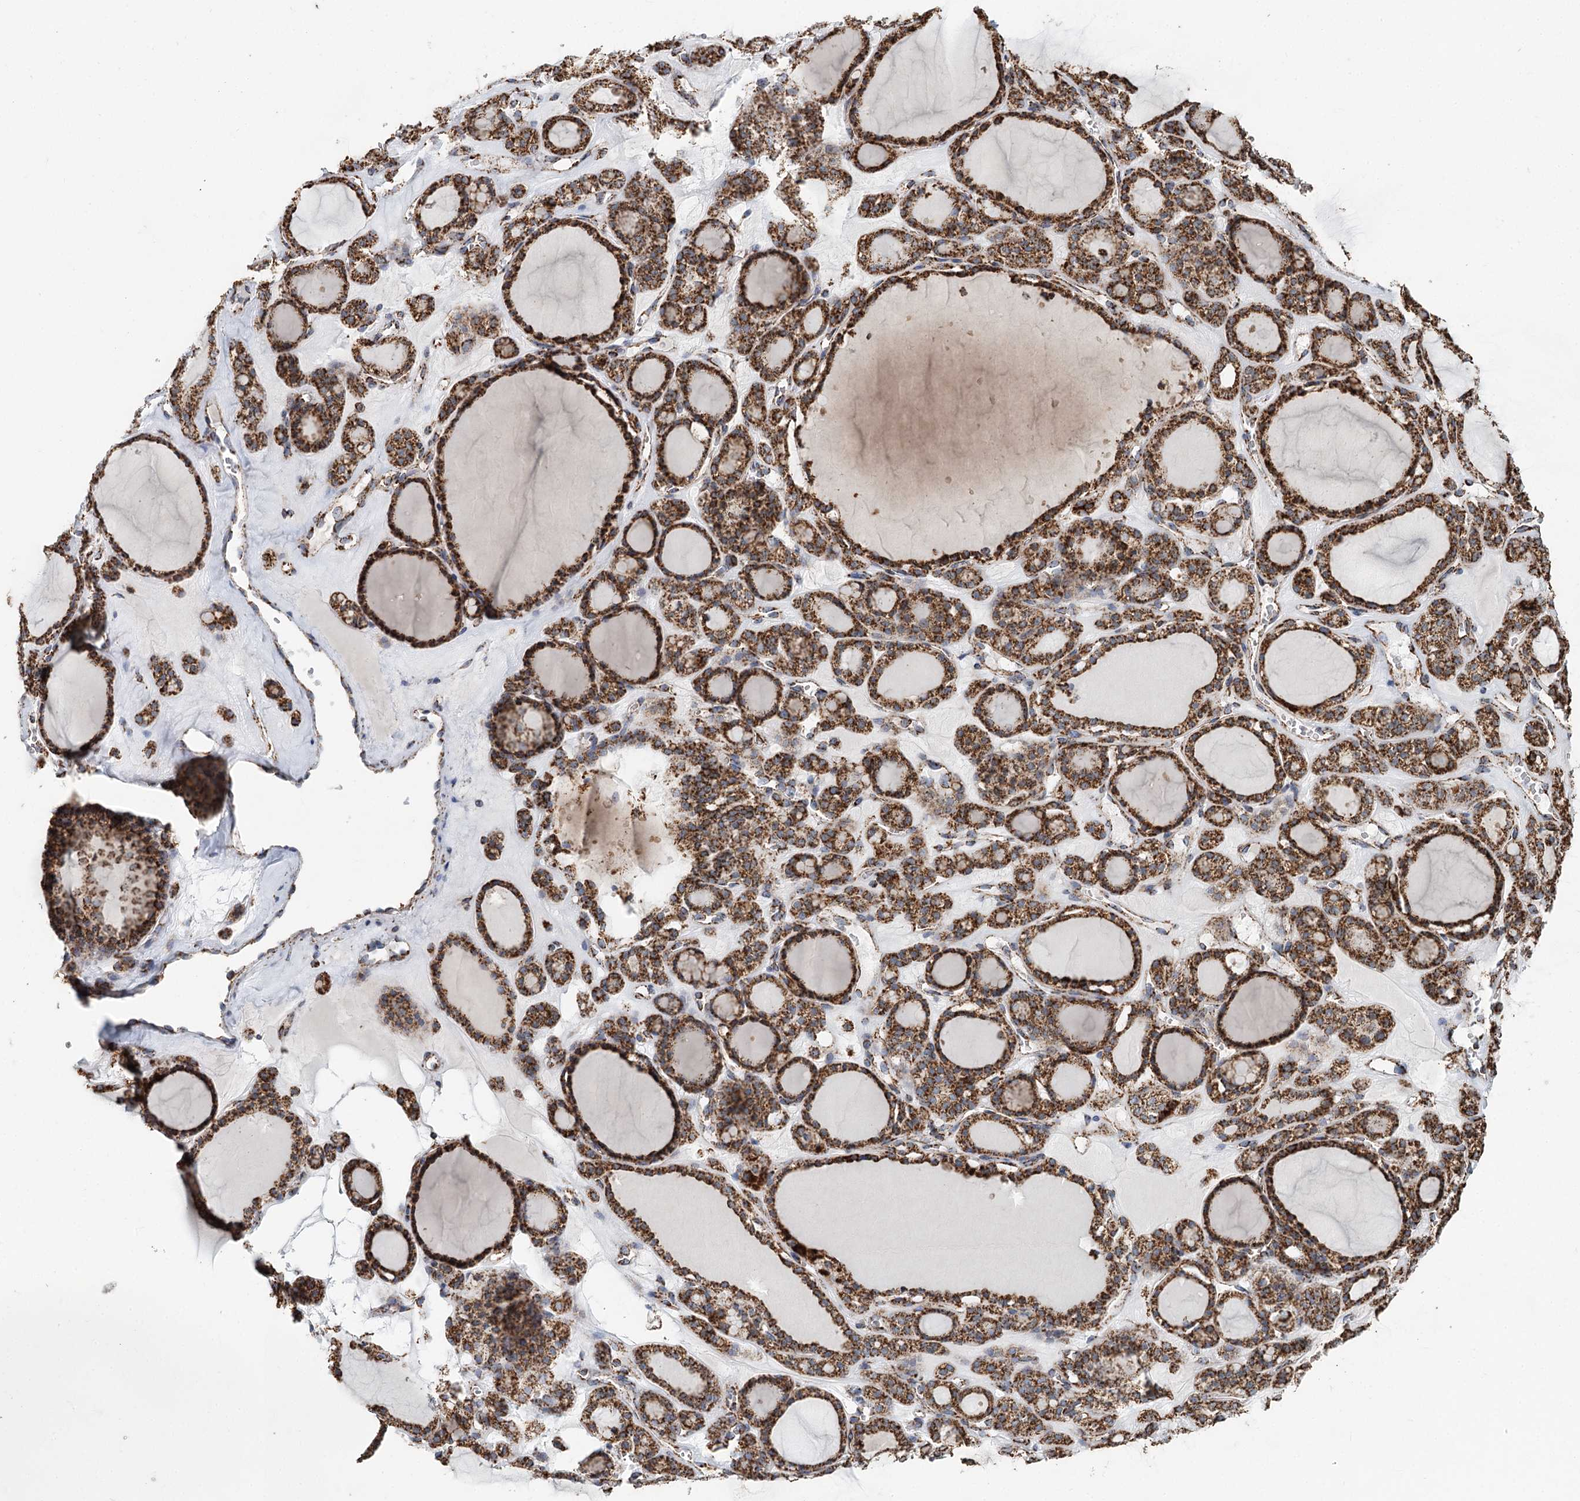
{"staining": {"intensity": "strong", "quantity": ">75%", "location": "cytoplasmic/membranous"}, "tissue": "thyroid gland", "cell_type": "Glandular cells", "image_type": "normal", "snomed": [{"axis": "morphology", "description": "Normal tissue, NOS"}, {"axis": "topography", "description": "Thyroid gland"}], "caption": "Protein staining reveals strong cytoplasmic/membranous staining in about >75% of glandular cells in normal thyroid gland.", "gene": "APH1A", "patient": {"sex": "female", "age": 28}}